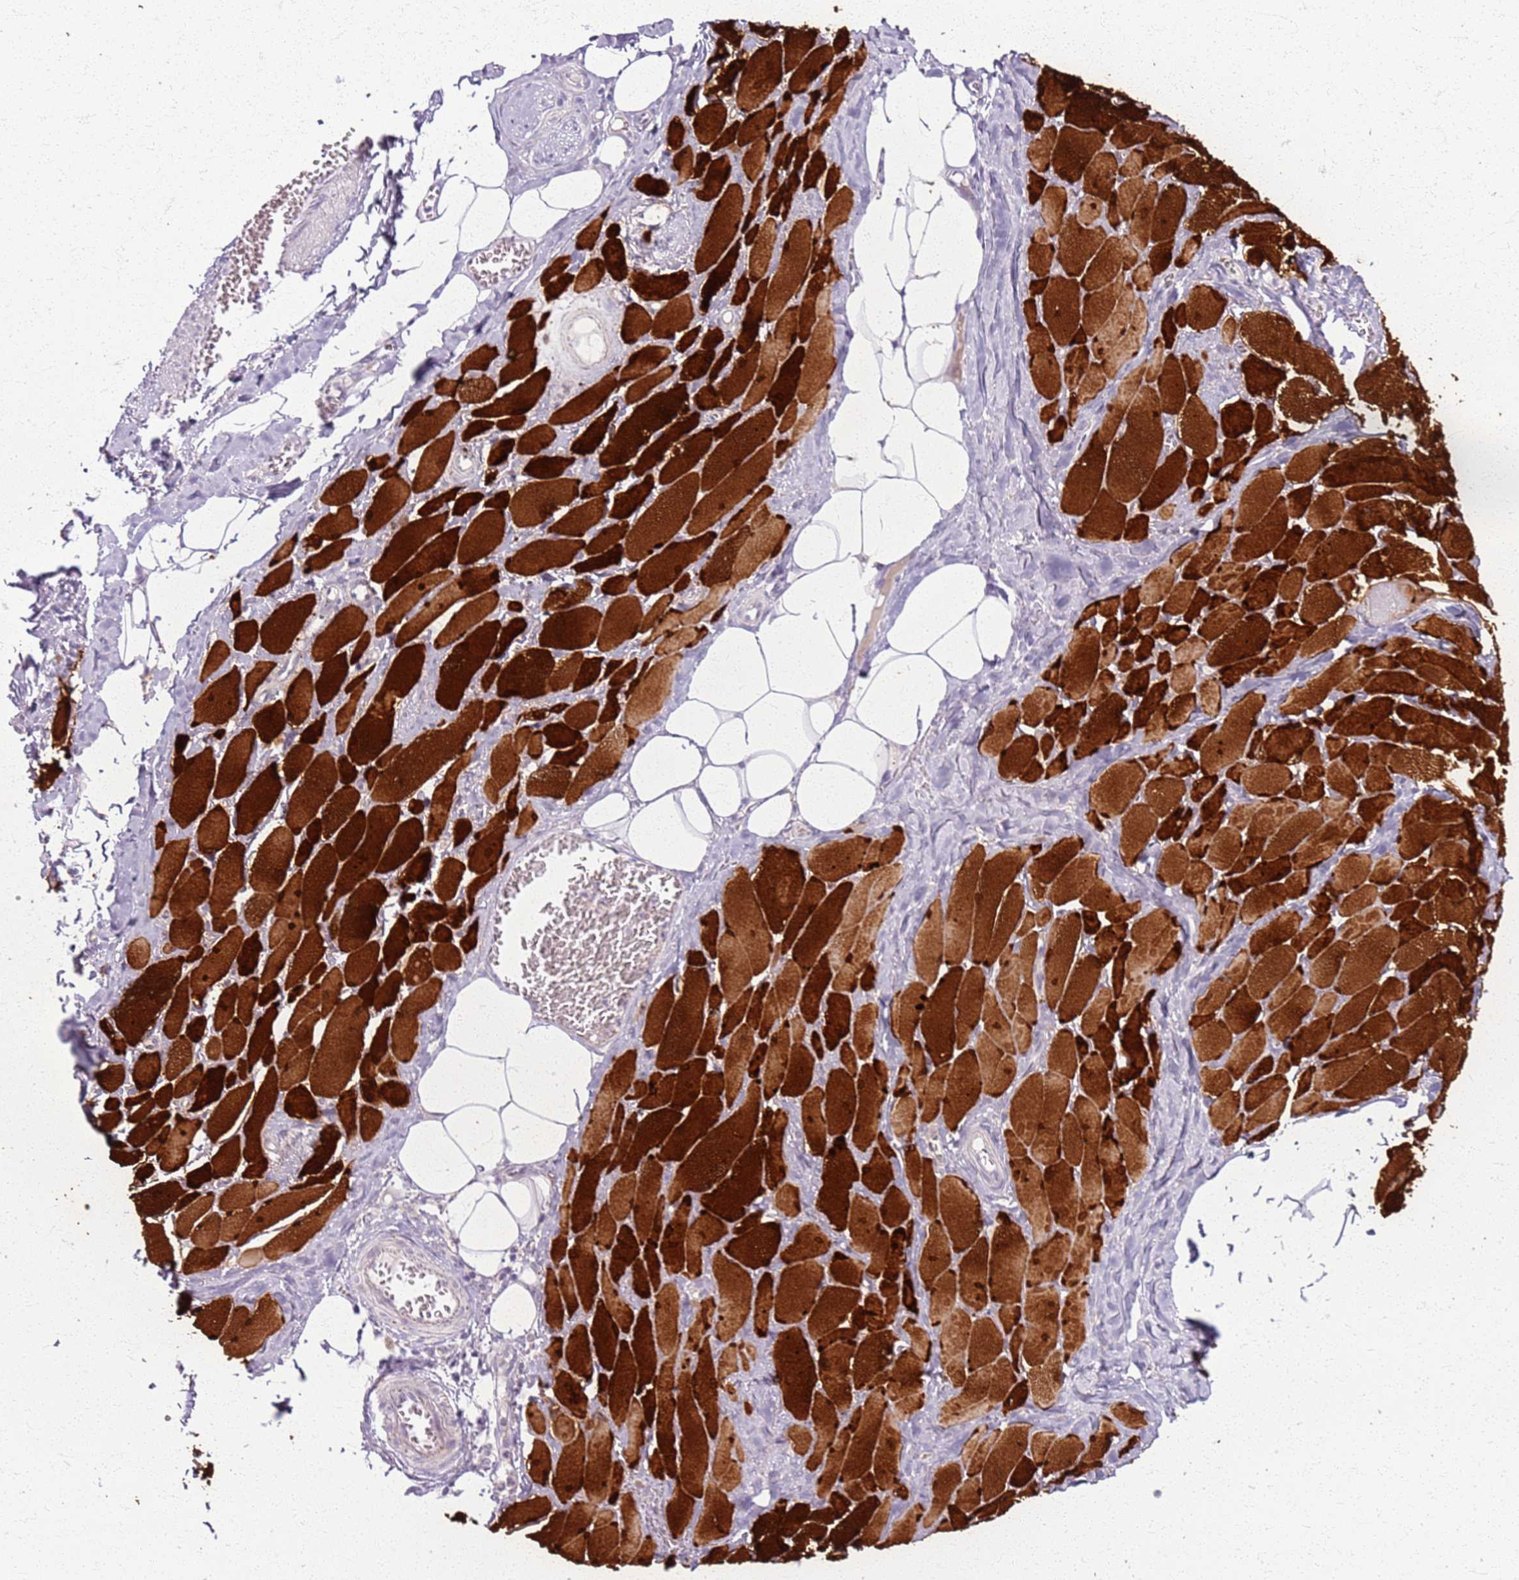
{"staining": {"intensity": "strong", "quantity": ">75%", "location": "cytoplasmic/membranous,nuclear"}, "tissue": "skeletal muscle", "cell_type": "Myocytes", "image_type": "normal", "snomed": [{"axis": "morphology", "description": "Normal tissue, NOS"}, {"axis": "morphology", "description": "Basal cell carcinoma"}, {"axis": "topography", "description": "Skeletal muscle"}], "caption": "A high-resolution micrograph shows immunohistochemistry (IHC) staining of normal skeletal muscle, which exhibits strong cytoplasmic/membranous,nuclear positivity in about >75% of myocytes.", "gene": "CSRP3", "patient": {"sex": "female", "age": 64}}